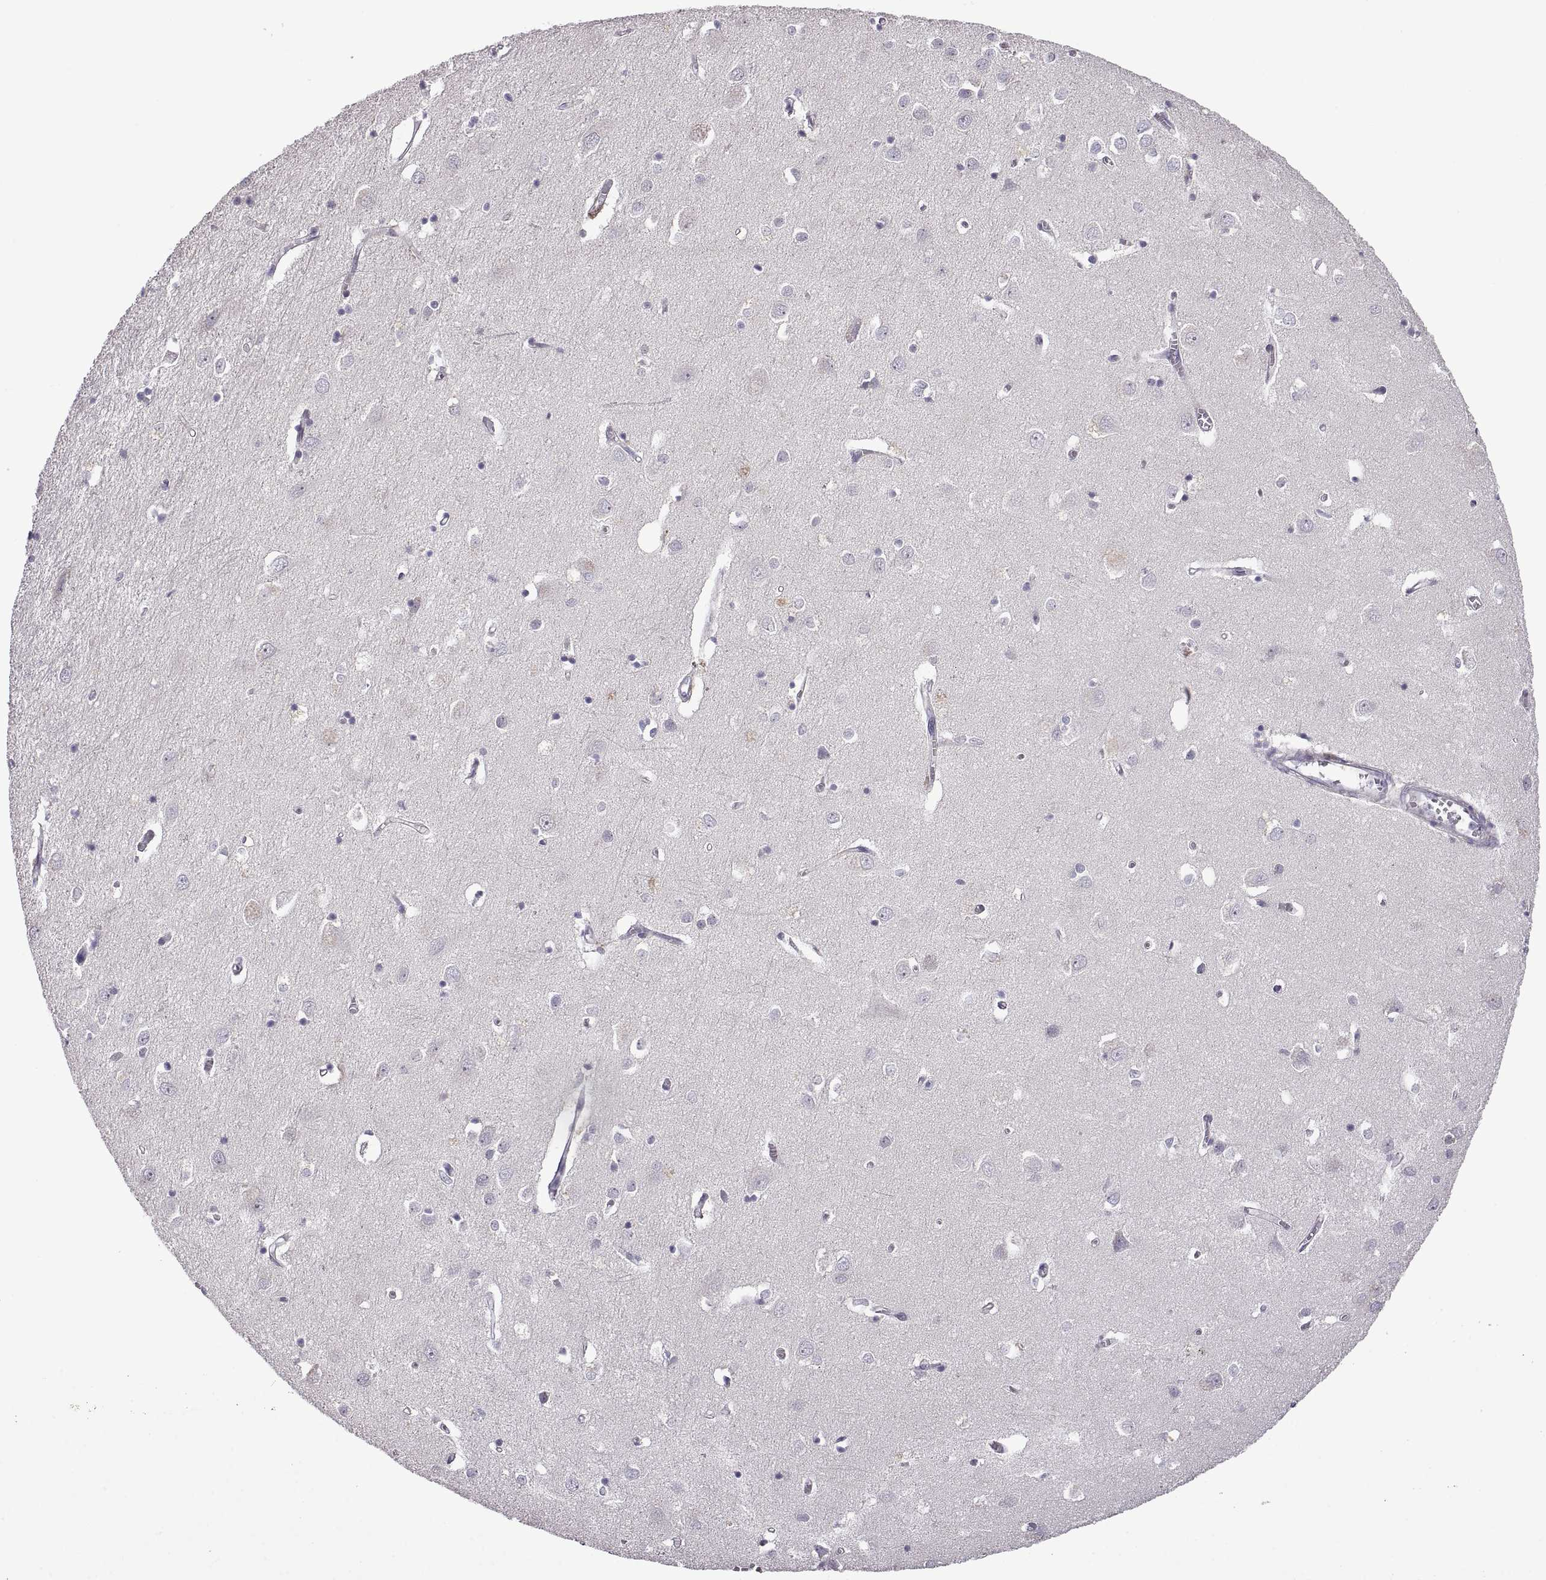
{"staining": {"intensity": "negative", "quantity": "none", "location": "none"}, "tissue": "cerebral cortex", "cell_type": "Endothelial cells", "image_type": "normal", "snomed": [{"axis": "morphology", "description": "Normal tissue, NOS"}, {"axis": "topography", "description": "Cerebral cortex"}], "caption": "Endothelial cells show no significant expression in normal cerebral cortex. The staining was performed using DAB to visualize the protein expression in brown, while the nuclei were stained in blue with hematoxylin (Magnification: 20x).", "gene": "FAM170A", "patient": {"sex": "male", "age": 70}}